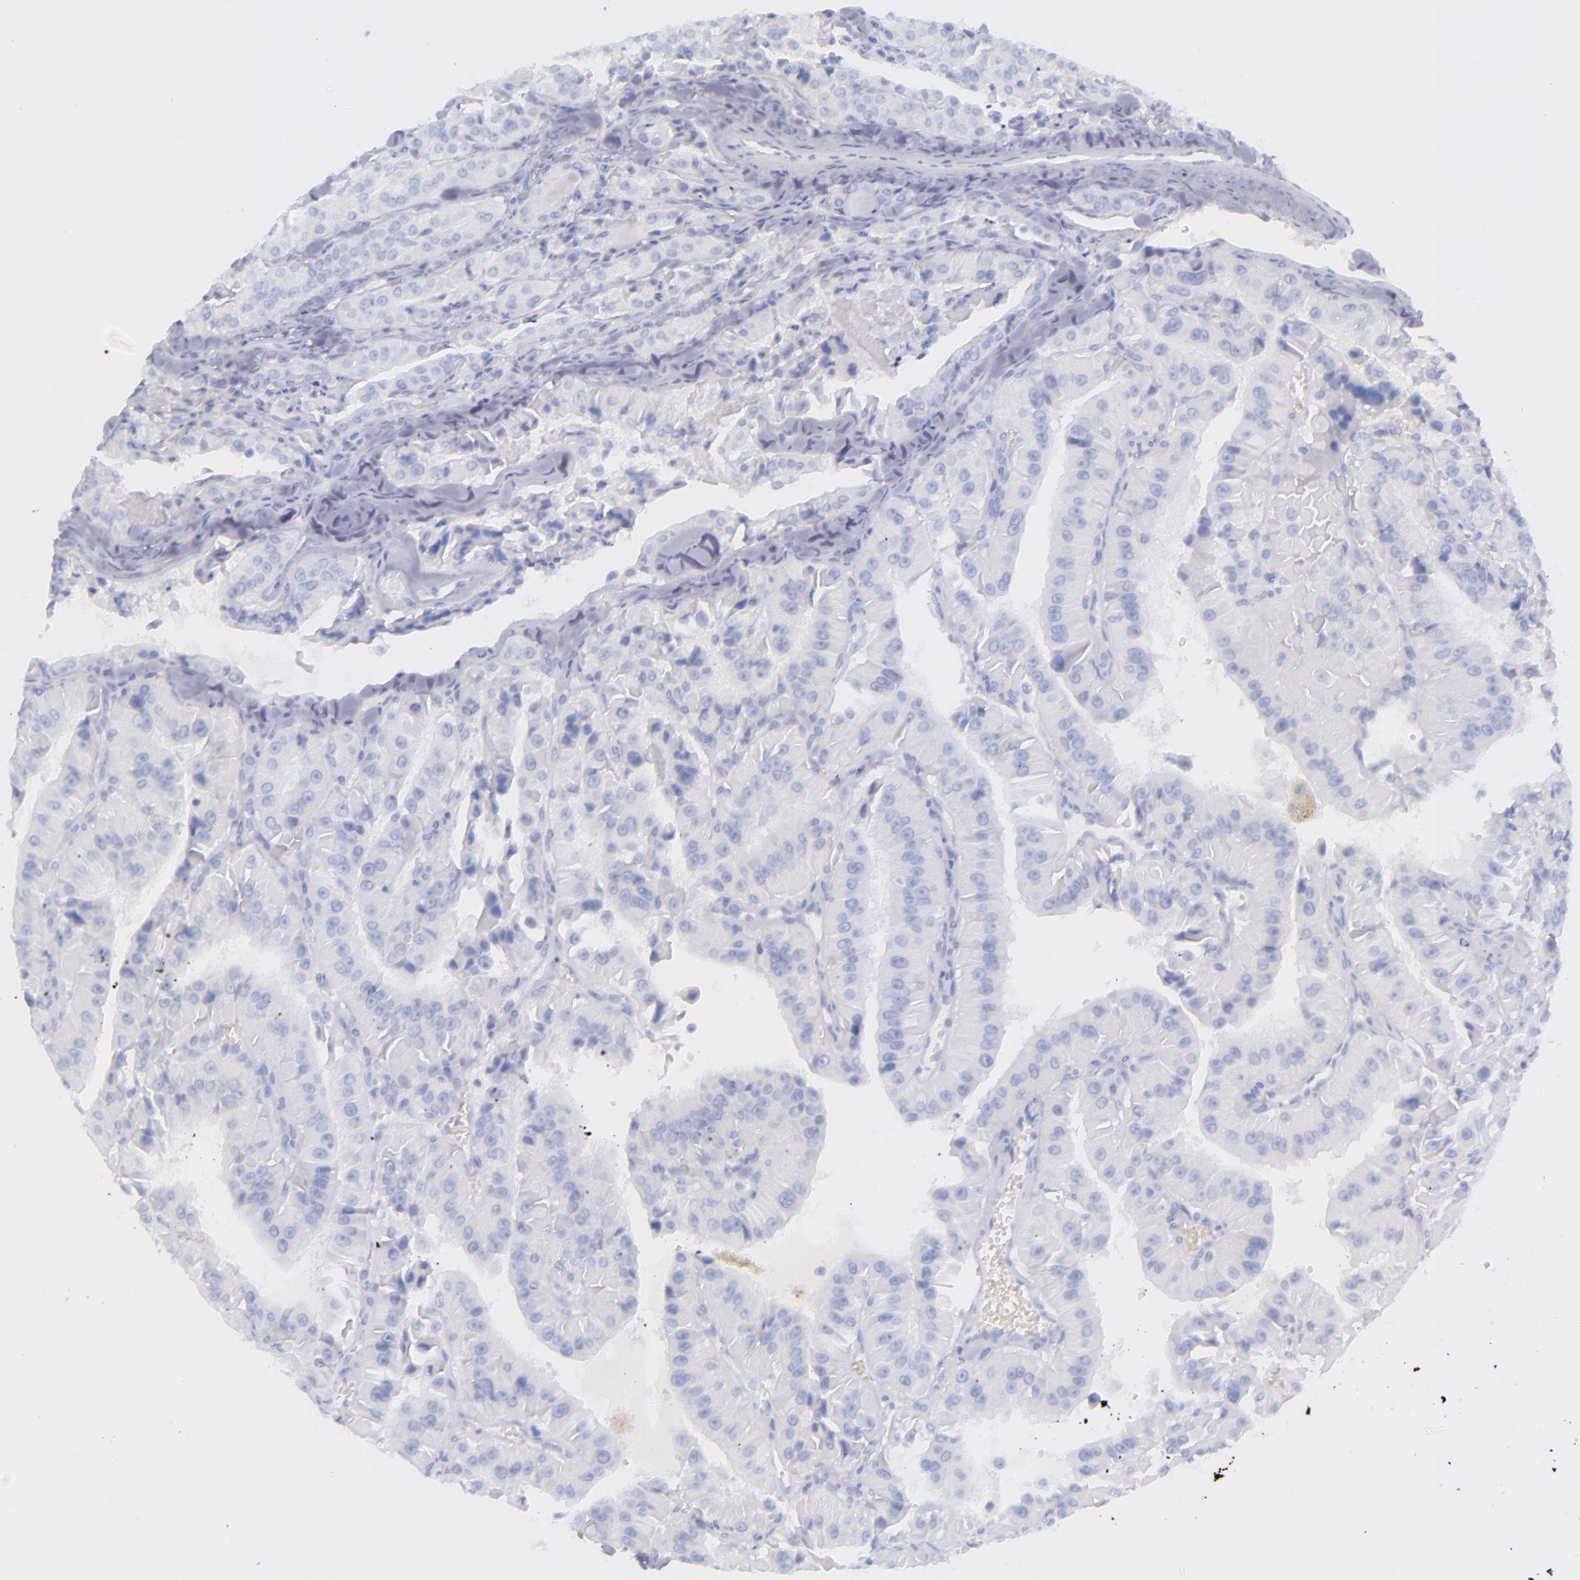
{"staining": {"intensity": "negative", "quantity": "none", "location": "none"}, "tissue": "thyroid cancer", "cell_type": "Tumor cells", "image_type": "cancer", "snomed": [{"axis": "morphology", "description": "Carcinoma, NOS"}, {"axis": "topography", "description": "Thyroid gland"}], "caption": "Immunohistochemical staining of thyroid cancer displays no significant positivity in tumor cells.", "gene": "SFTPA2", "patient": {"sex": "male", "age": 76}}